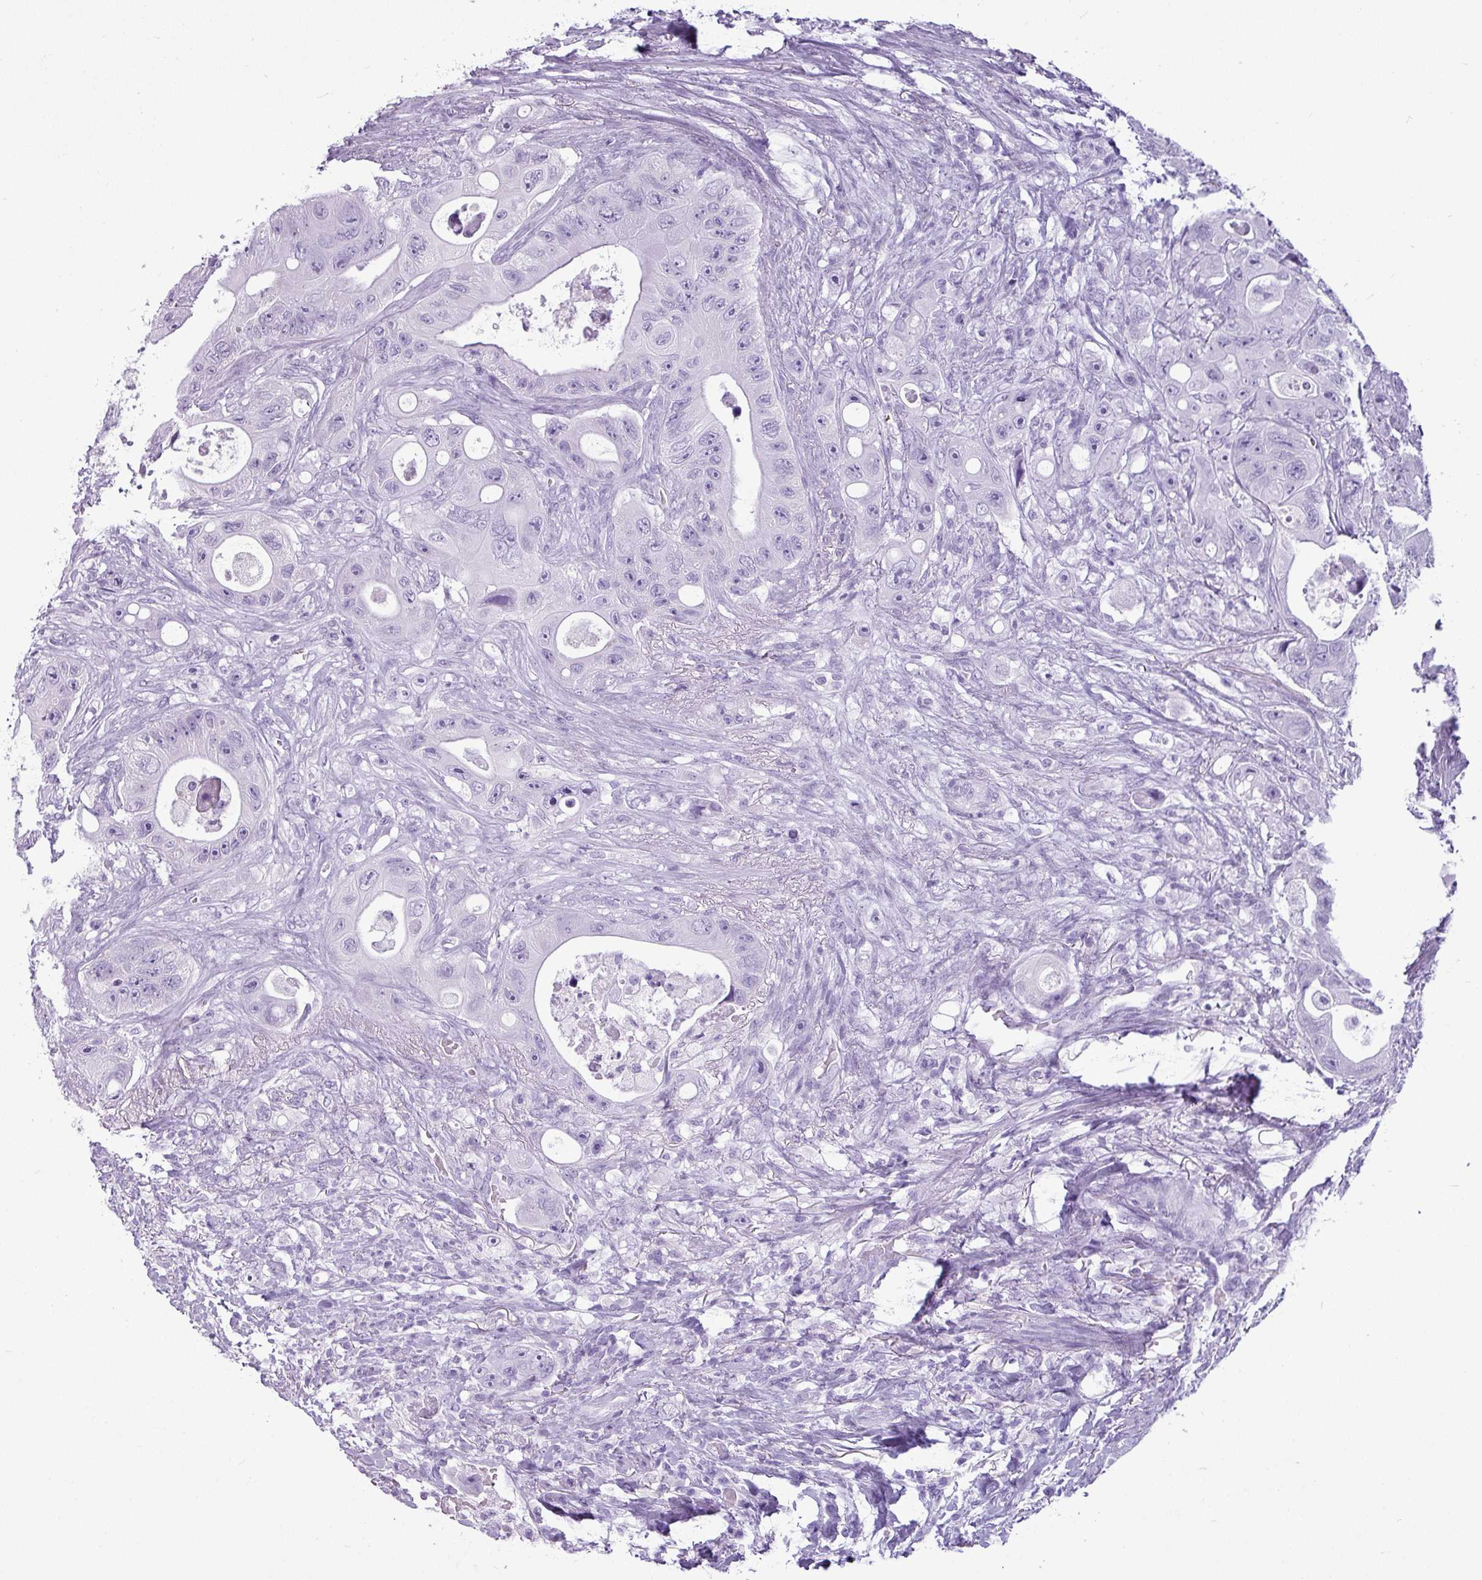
{"staining": {"intensity": "negative", "quantity": "none", "location": "none"}, "tissue": "colorectal cancer", "cell_type": "Tumor cells", "image_type": "cancer", "snomed": [{"axis": "morphology", "description": "Adenocarcinoma, NOS"}, {"axis": "topography", "description": "Colon"}], "caption": "DAB immunohistochemical staining of human adenocarcinoma (colorectal) reveals no significant positivity in tumor cells.", "gene": "AMY1B", "patient": {"sex": "female", "age": 46}}